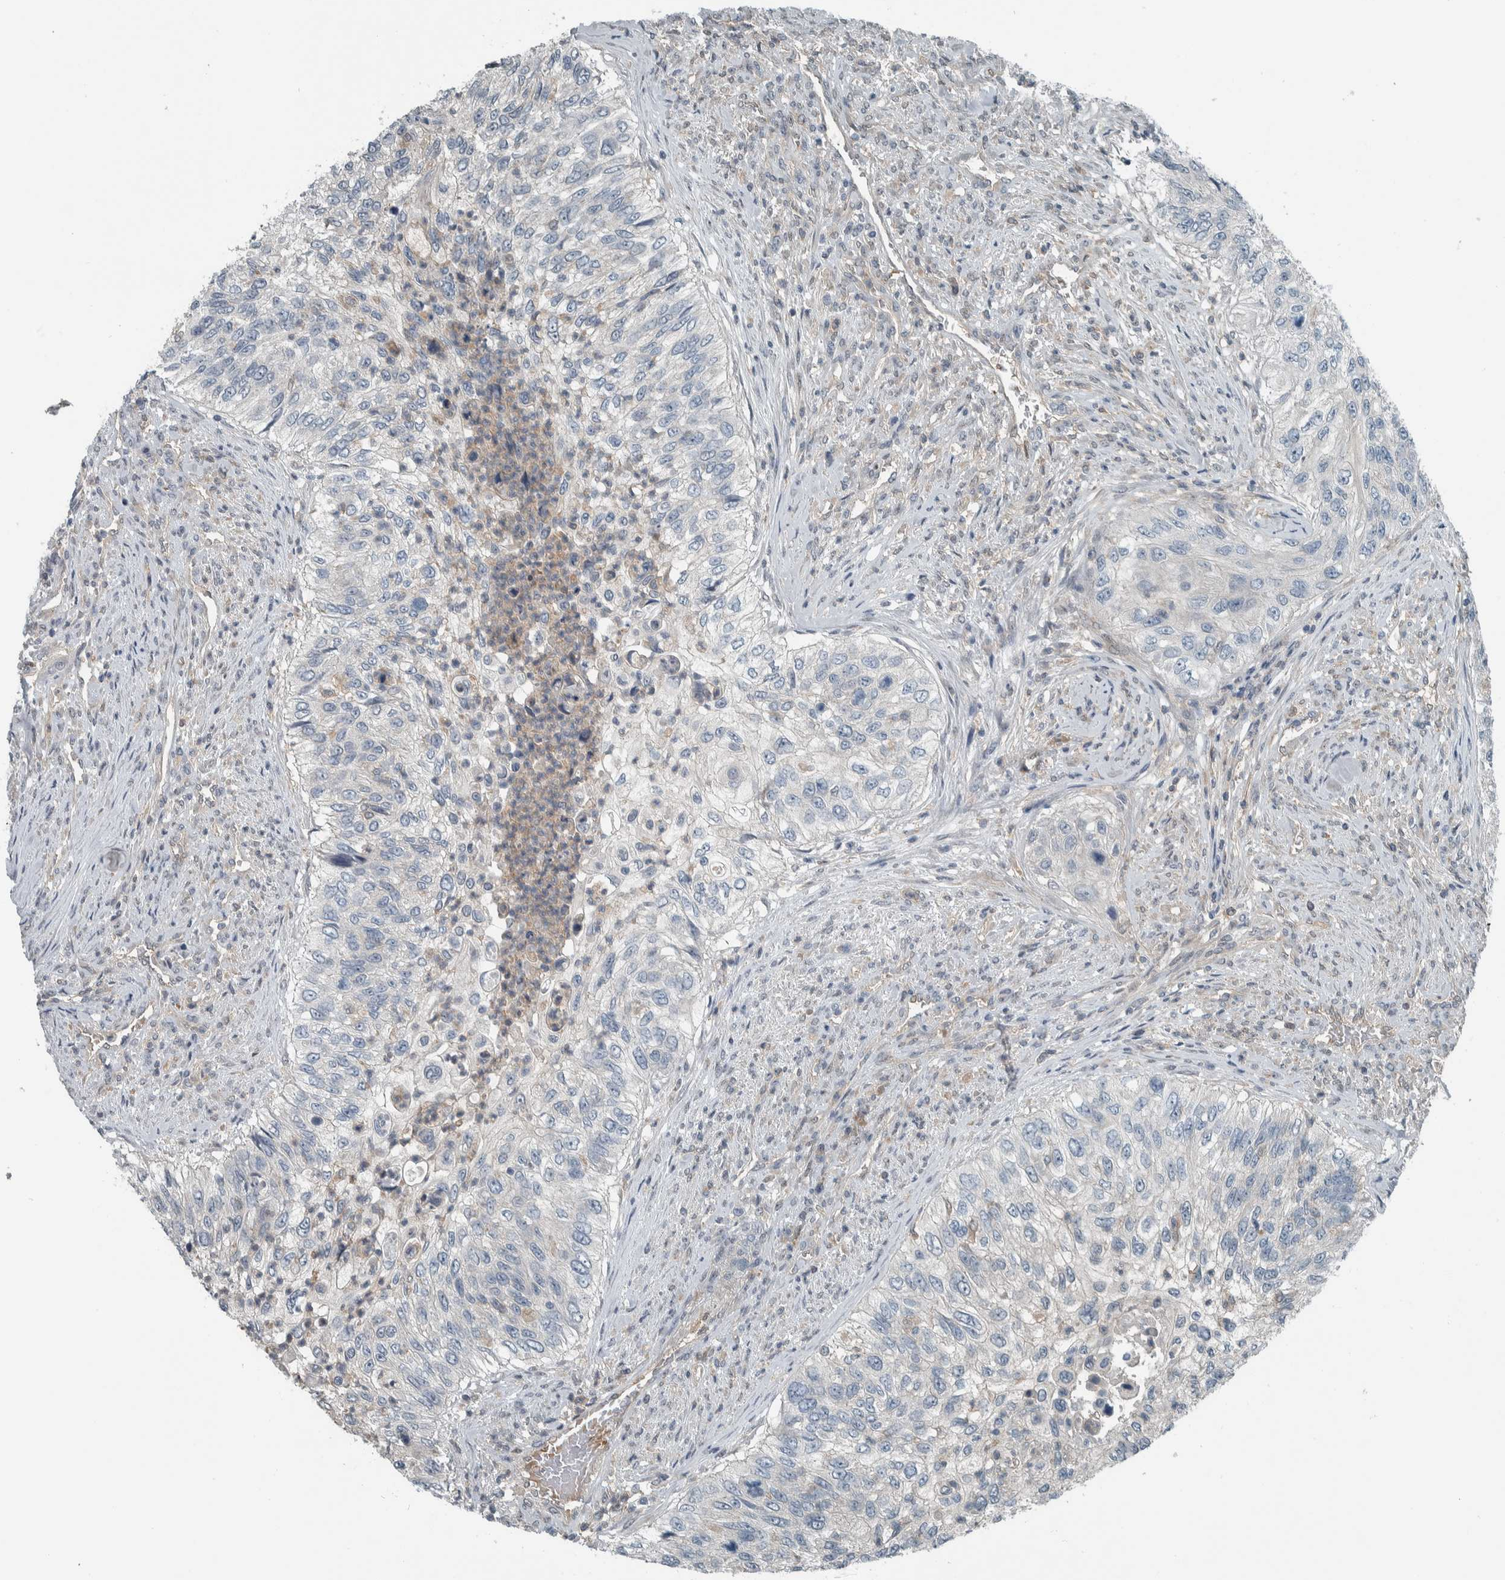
{"staining": {"intensity": "negative", "quantity": "none", "location": "none"}, "tissue": "urothelial cancer", "cell_type": "Tumor cells", "image_type": "cancer", "snomed": [{"axis": "morphology", "description": "Urothelial carcinoma, High grade"}, {"axis": "topography", "description": "Urinary bladder"}], "caption": "Immunohistochemistry histopathology image of neoplastic tissue: urothelial carcinoma (high-grade) stained with DAB (3,3'-diaminobenzidine) shows no significant protein expression in tumor cells.", "gene": "ALAD", "patient": {"sex": "female", "age": 60}}